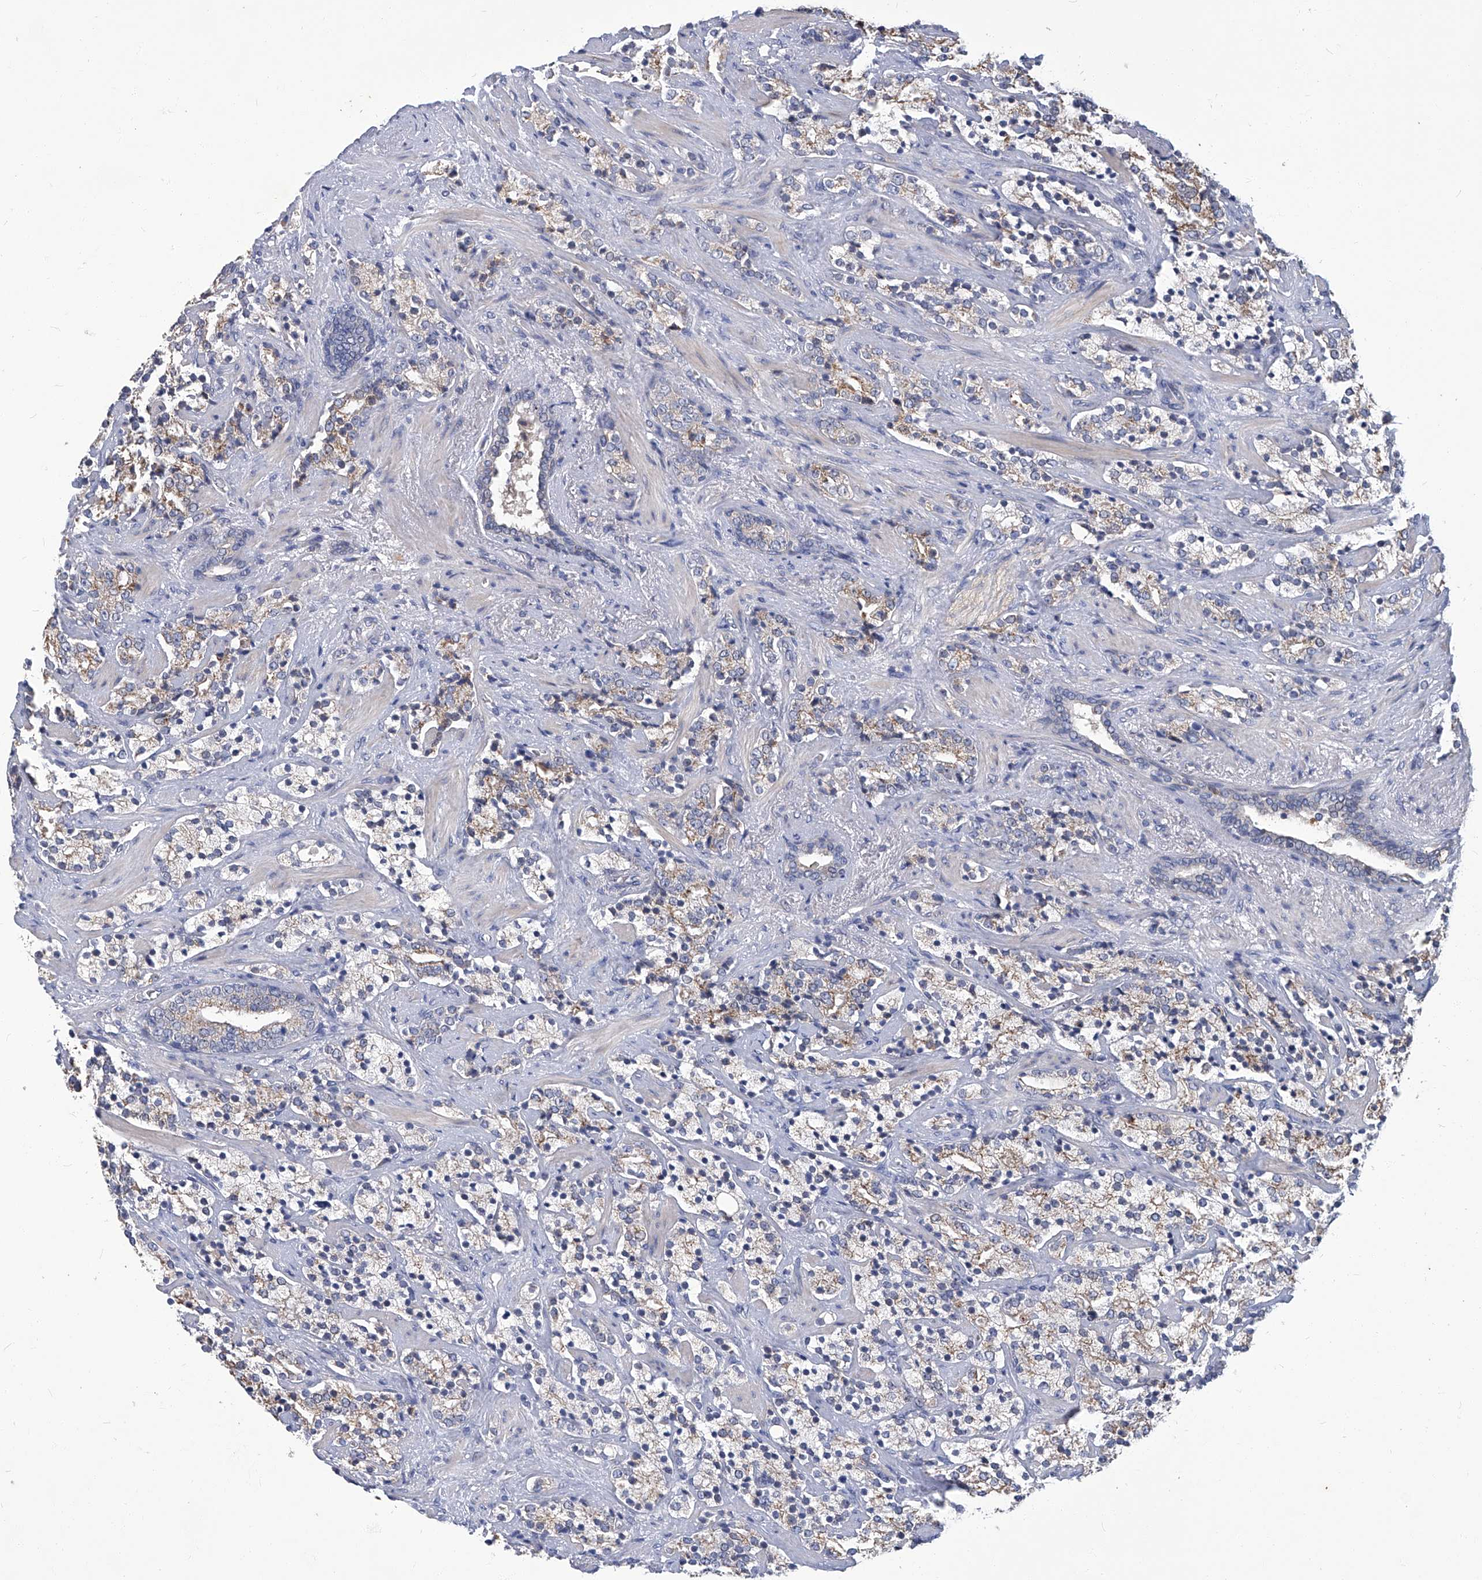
{"staining": {"intensity": "weak", "quantity": "<25%", "location": "cytoplasmic/membranous"}, "tissue": "prostate cancer", "cell_type": "Tumor cells", "image_type": "cancer", "snomed": [{"axis": "morphology", "description": "Adenocarcinoma, High grade"}, {"axis": "topography", "description": "Prostate"}], "caption": "Immunohistochemistry (IHC) photomicrograph of neoplastic tissue: prostate cancer (high-grade adenocarcinoma) stained with DAB (3,3'-diaminobenzidine) shows no significant protein staining in tumor cells.", "gene": "TGFBR1", "patient": {"sex": "male", "age": 71}}